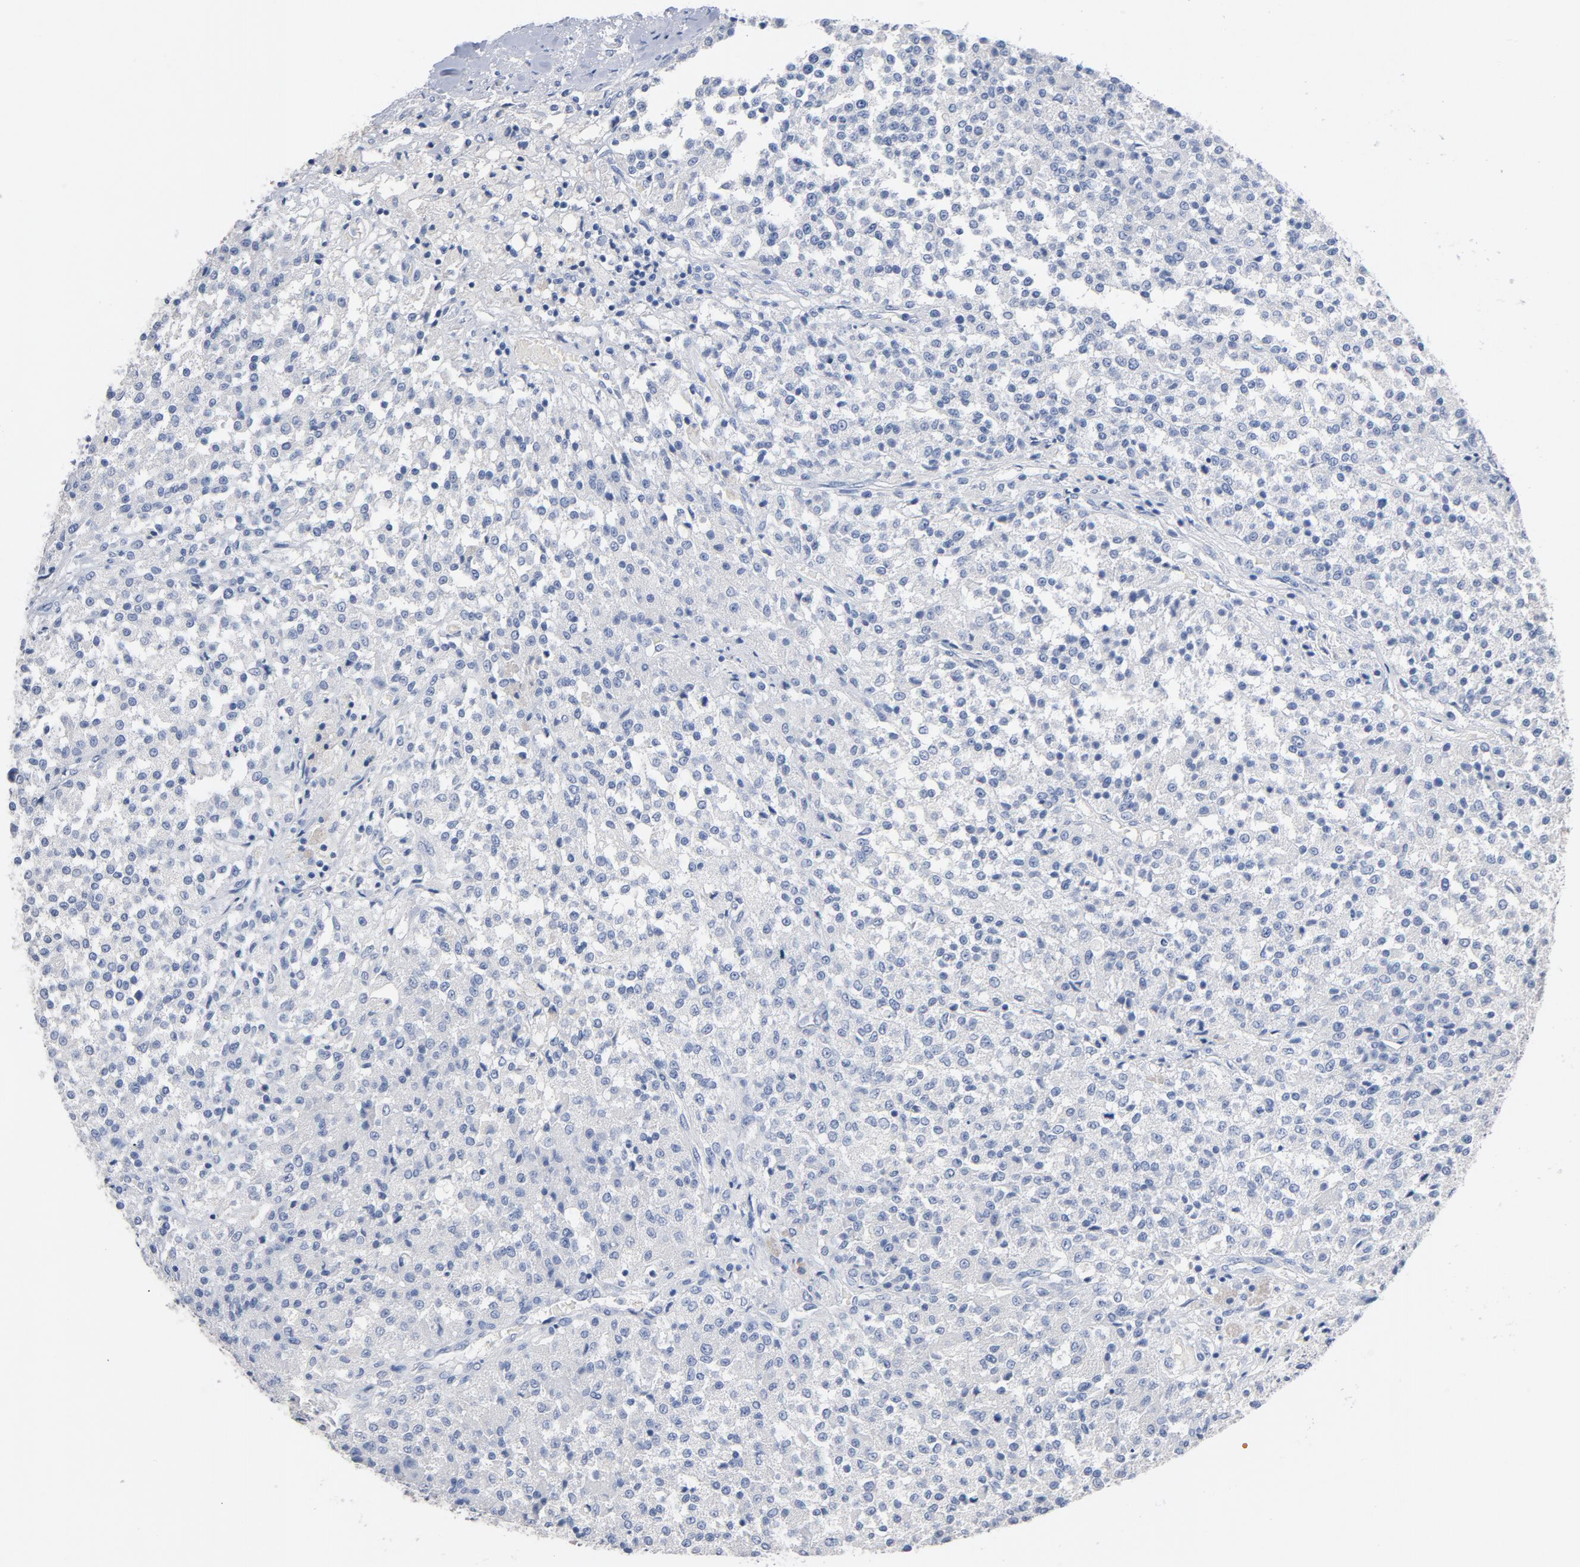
{"staining": {"intensity": "negative", "quantity": "none", "location": "none"}, "tissue": "testis cancer", "cell_type": "Tumor cells", "image_type": "cancer", "snomed": [{"axis": "morphology", "description": "Seminoma, NOS"}, {"axis": "topography", "description": "Testis"}], "caption": "The photomicrograph reveals no staining of tumor cells in testis cancer.", "gene": "ZCCHC13", "patient": {"sex": "male", "age": 59}}